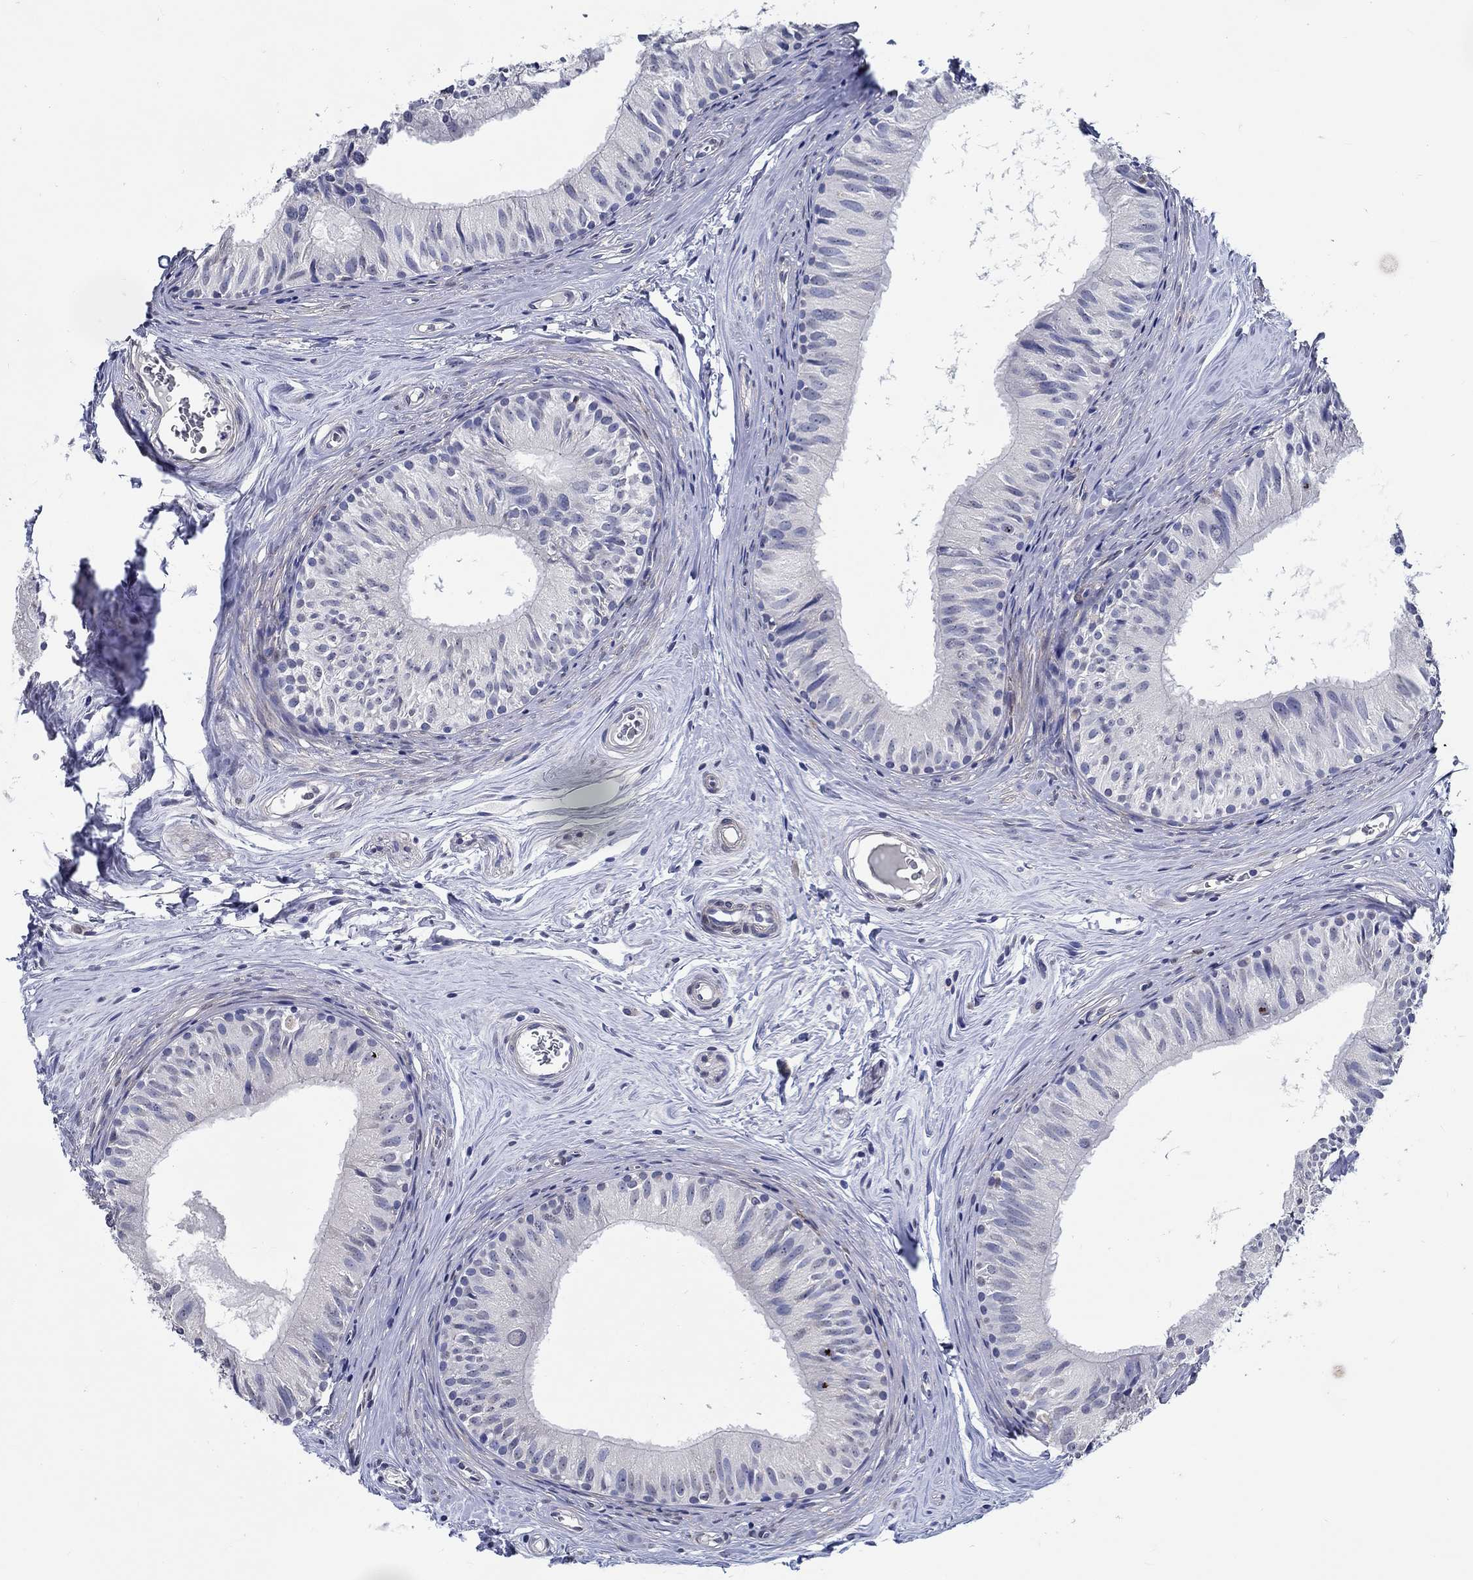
{"staining": {"intensity": "negative", "quantity": "none", "location": "none"}, "tissue": "epididymis", "cell_type": "Glandular cells", "image_type": "normal", "snomed": [{"axis": "morphology", "description": "Normal tissue, NOS"}, {"axis": "topography", "description": "Epididymis"}], "caption": "A high-resolution histopathology image shows IHC staining of benign epididymis, which reveals no significant positivity in glandular cells.", "gene": "PDE1B", "patient": {"sex": "male", "age": 52}}